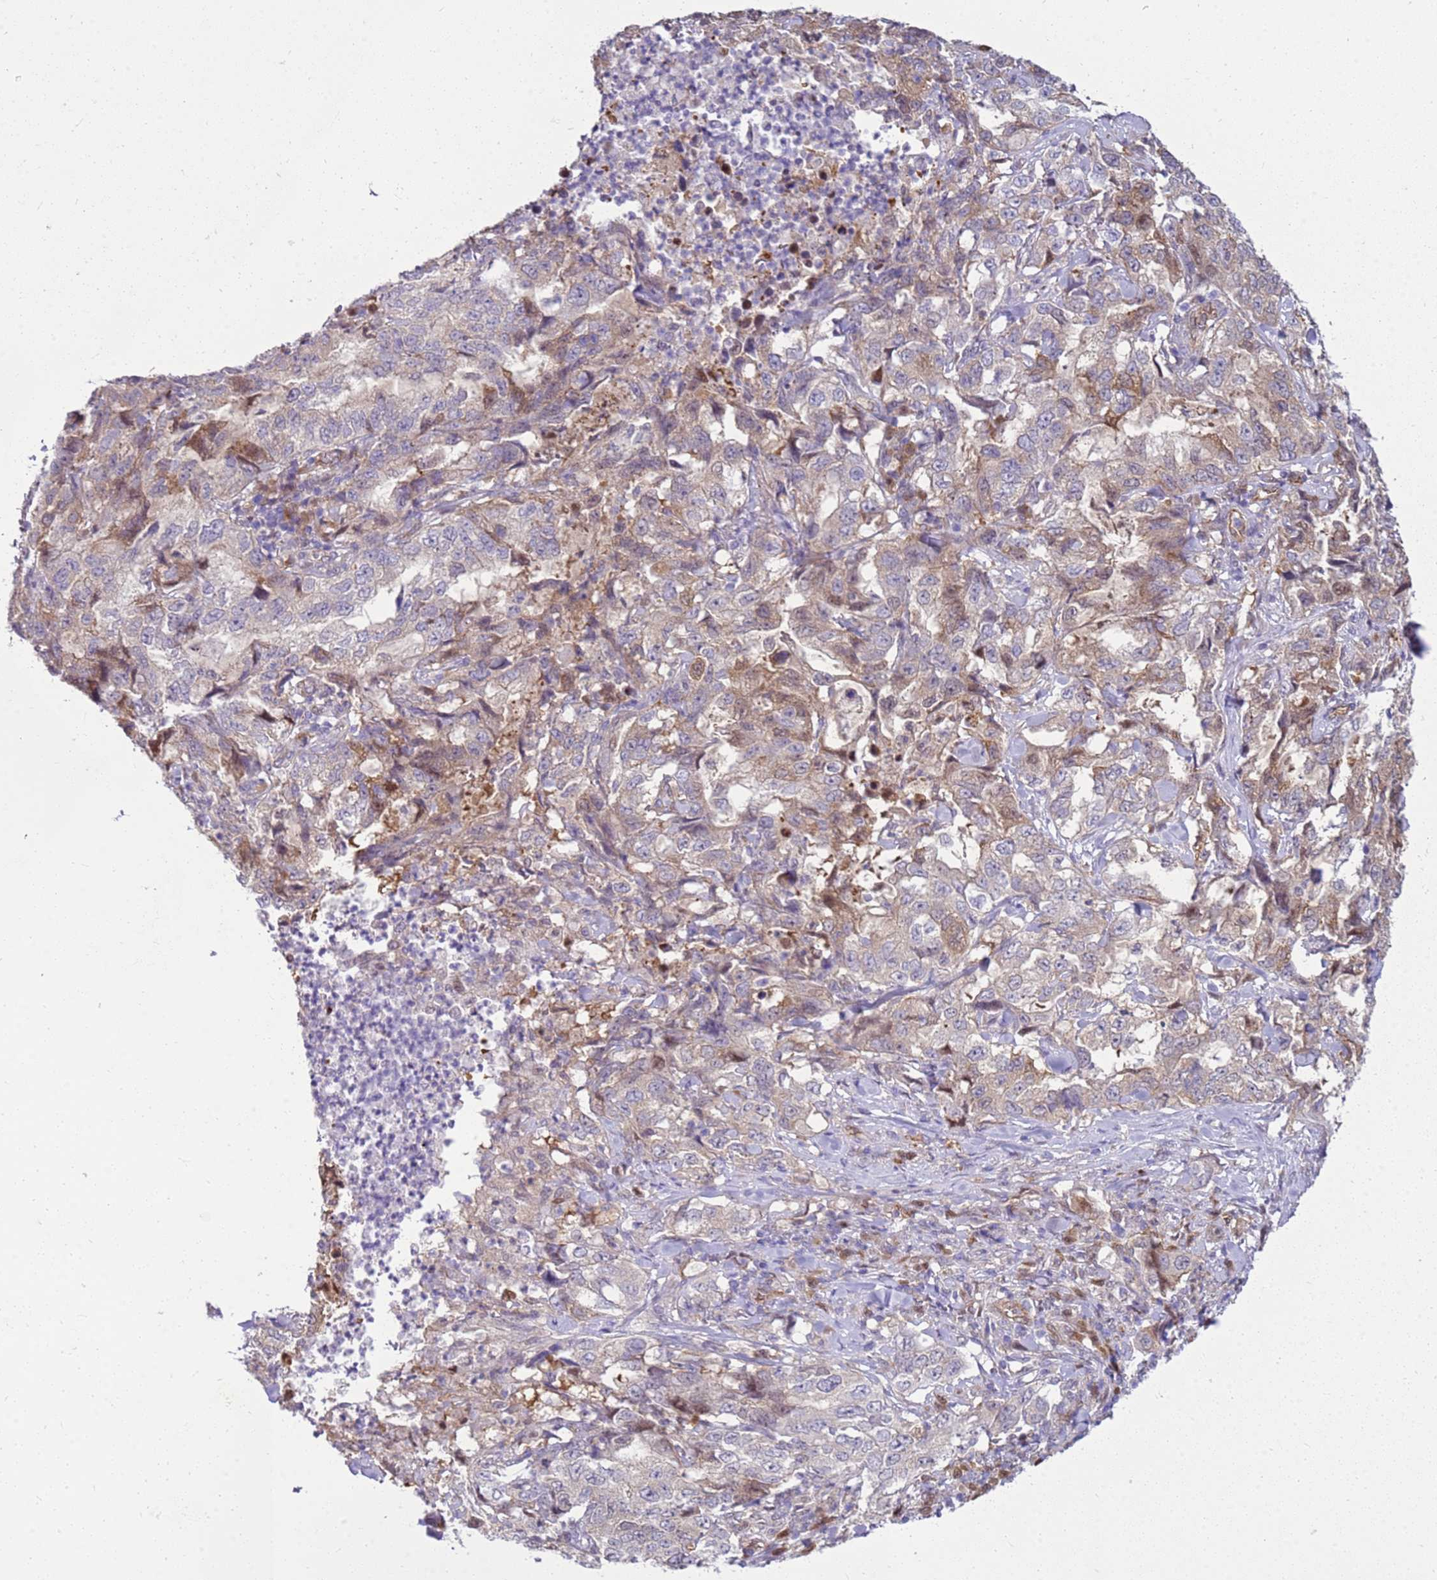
{"staining": {"intensity": "weak", "quantity": "<25%", "location": "cytoplasmic/membranous"}, "tissue": "lung cancer", "cell_type": "Tumor cells", "image_type": "cancer", "snomed": [{"axis": "morphology", "description": "Adenocarcinoma, NOS"}, {"axis": "topography", "description": "Lung"}], "caption": "A high-resolution histopathology image shows IHC staining of adenocarcinoma (lung), which reveals no significant expression in tumor cells.", "gene": "YWHAE", "patient": {"sex": "female", "age": 51}}